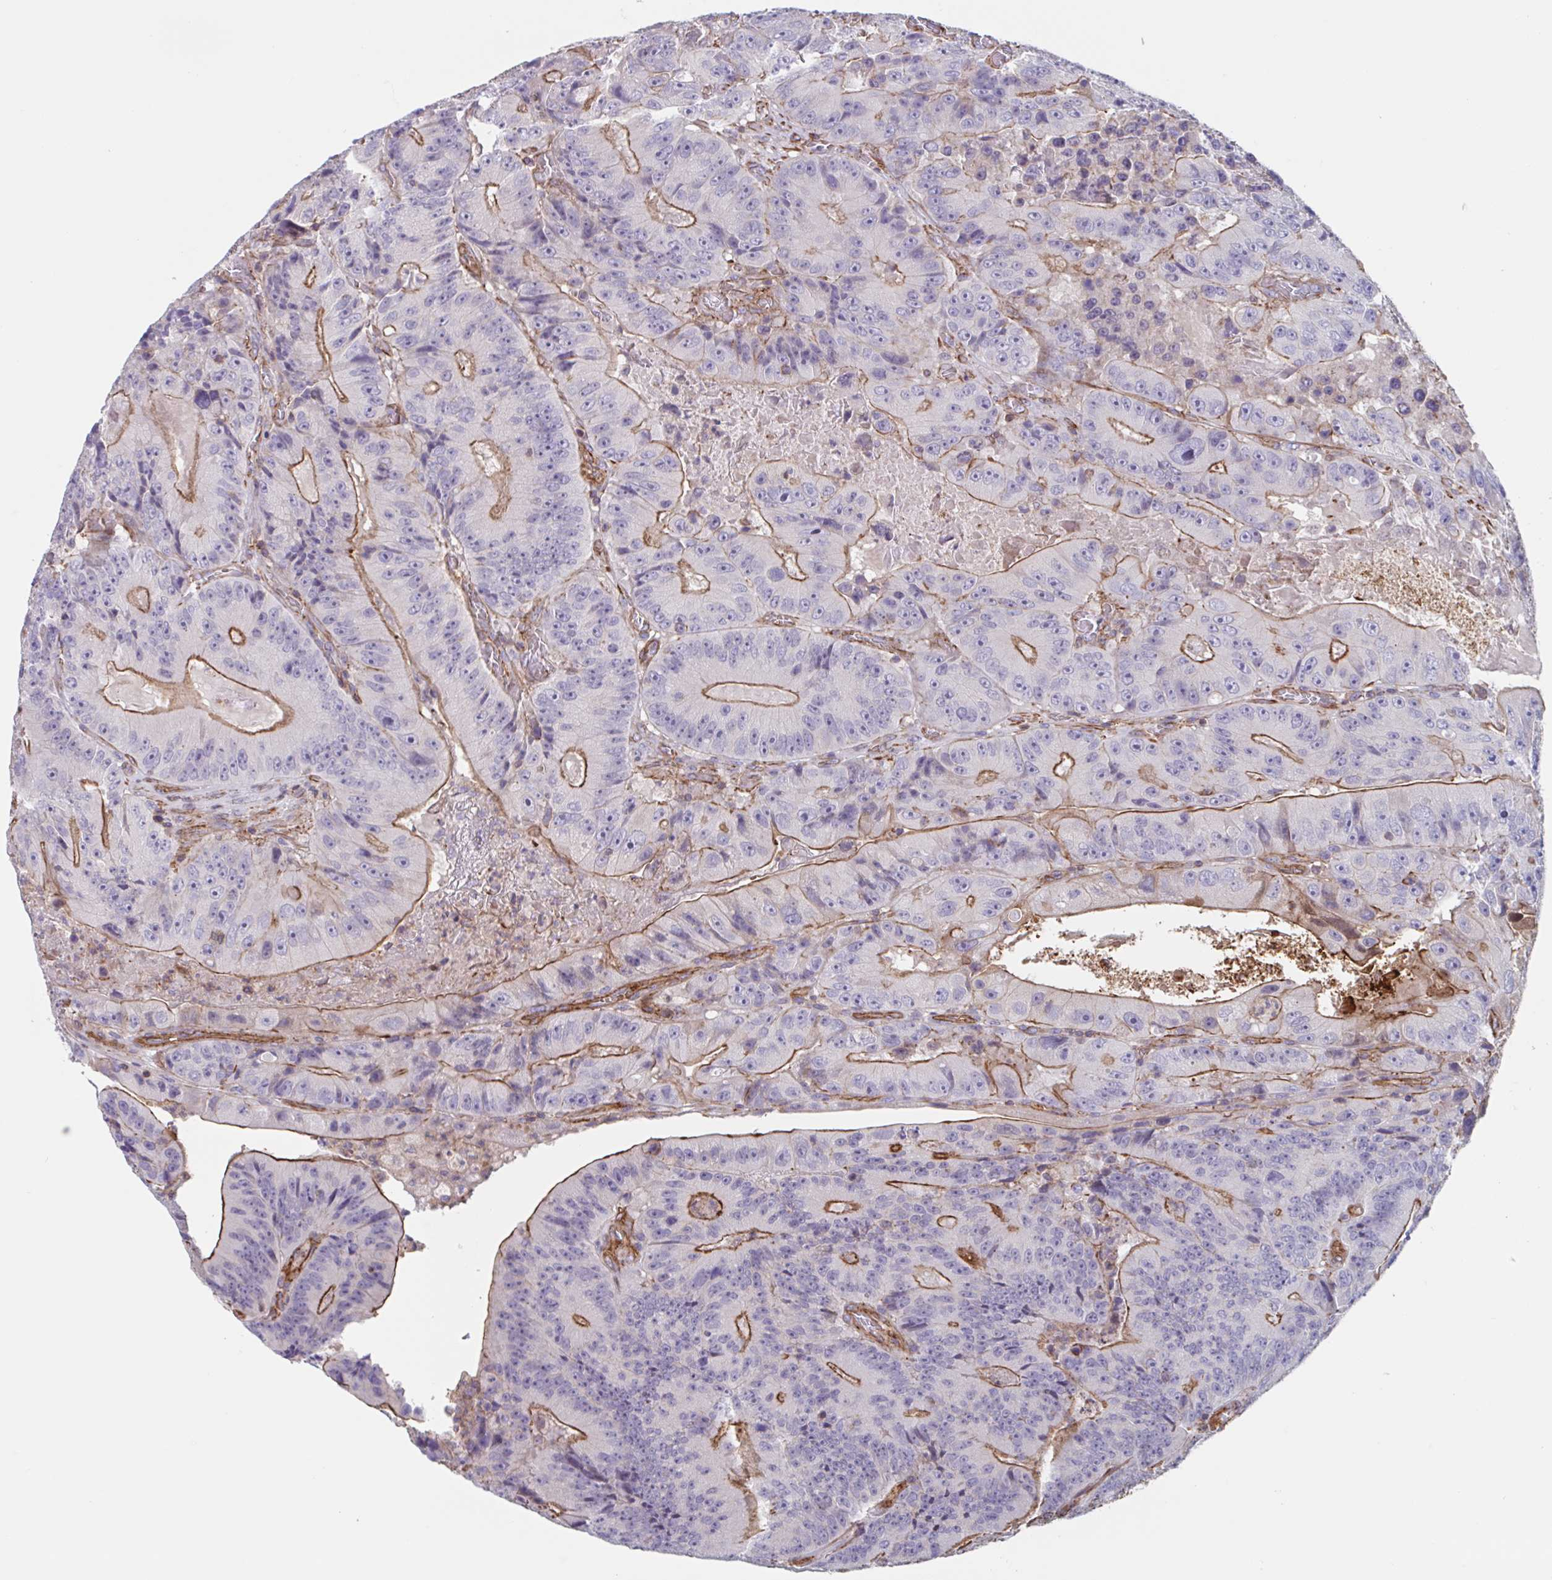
{"staining": {"intensity": "moderate", "quantity": "25%-75%", "location": "cytoplasmic/membranous"}, "tissue": "colorectal cancer", "cell_type": "Tumor cells", "image_type": "cancer", "snomed": [{"axis": "morphology", "description": "Adenocarcinoma, NOS"}, {"axis": "topography", "description": "Colon"}], "caption": "Protein expression analysis of colorectal cancer reveals moderate cytoplasmic/membranous expression in approximately 25%-75% of tumor cells. (IHC, brightfield microscopy, high magnification).", "gene": "SHISA7", "patient": {"sex": "female", "age": 86}}